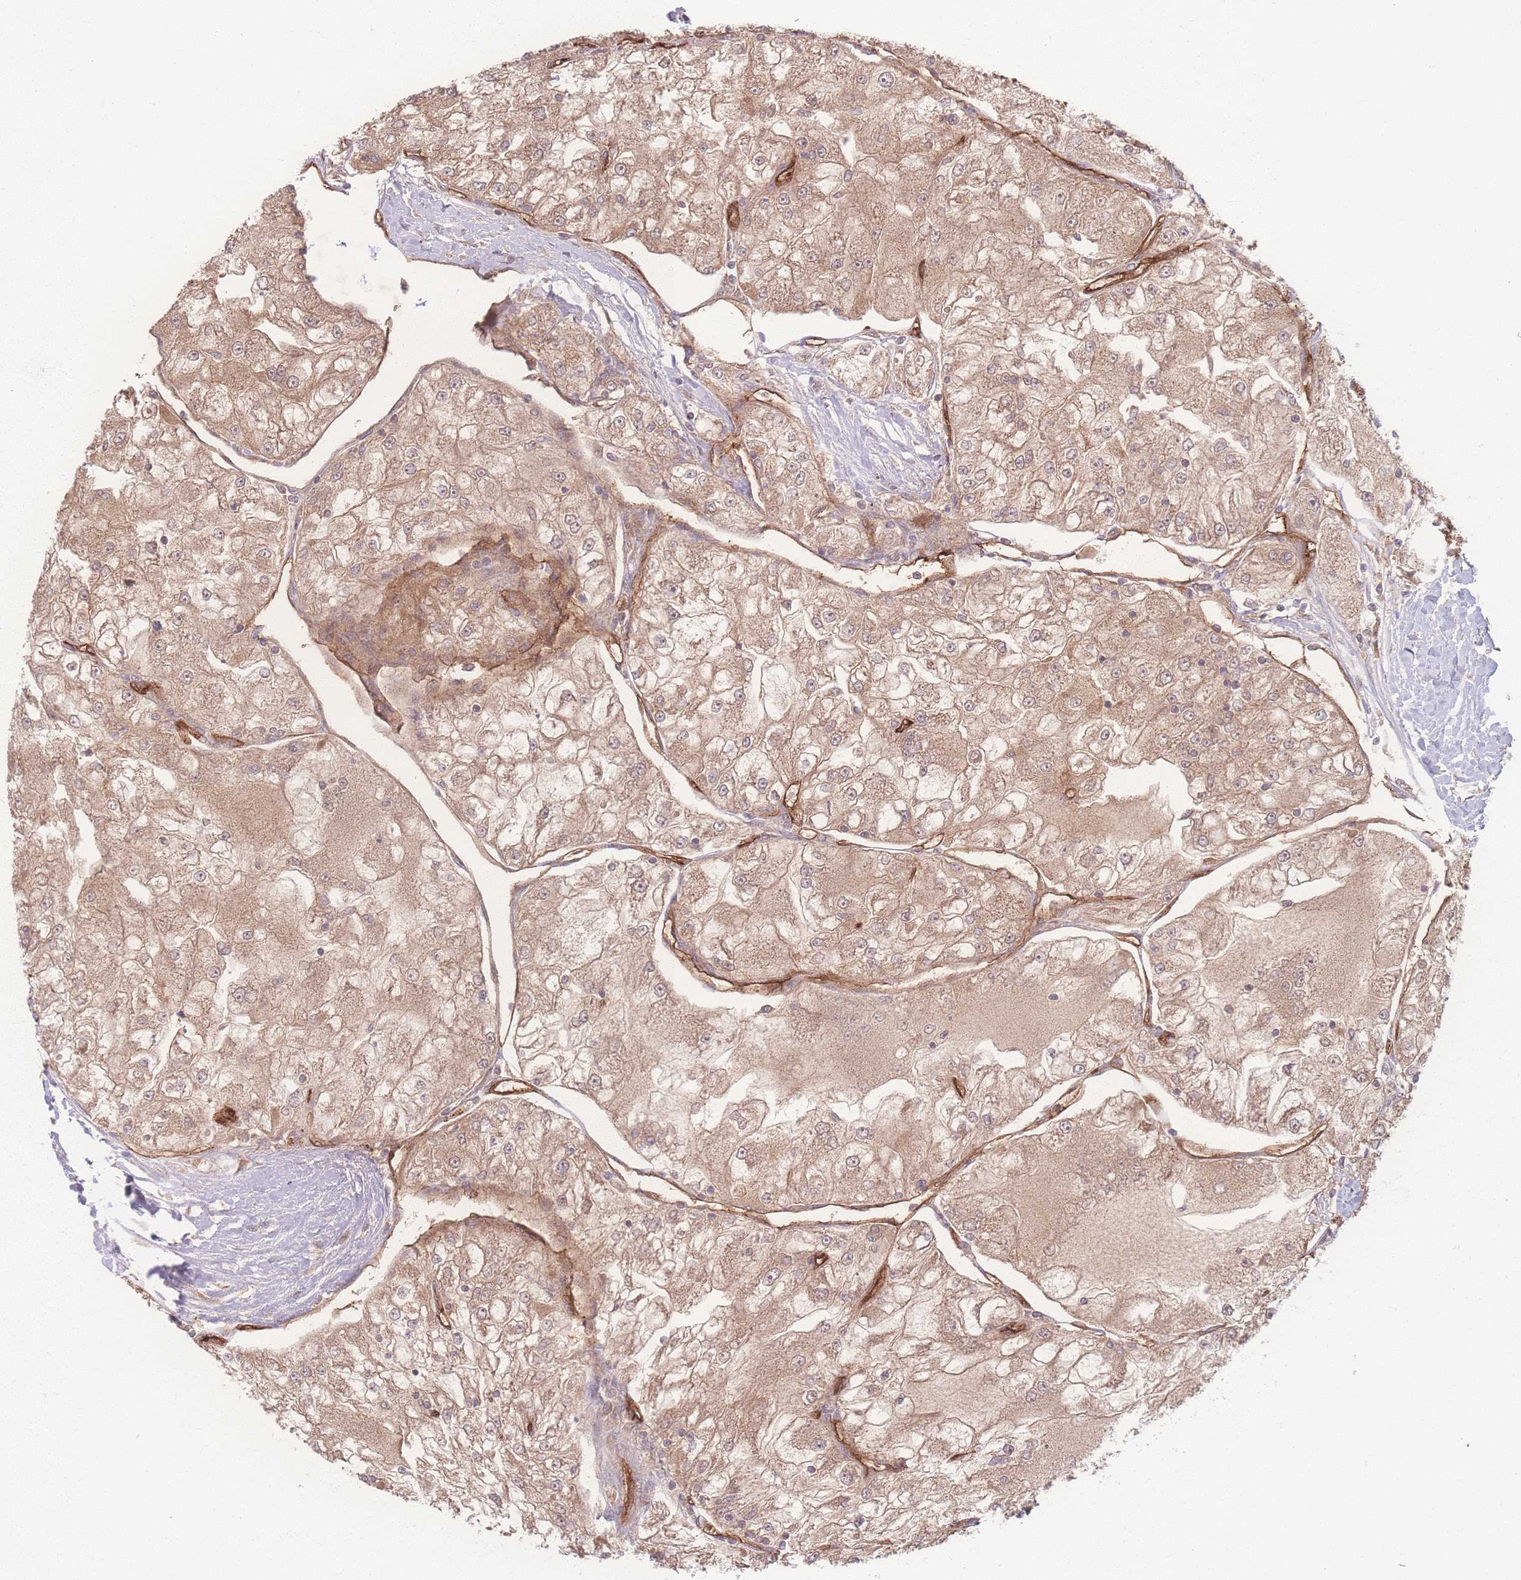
{"staining": {"intensity": "moderate", "quantity": ">75%", "location": "cytoplasmic/membranous"}, "tissue": "renal cancer", "cell_type": "Tumor cells", "image_type": "cancer", "snomed": [{"axis": "morphology", "description": "Adenocarcinoma, NOS"}, {"axis": "topography", "description": "Kidney"}], "caption": "This micrograph displays renal adenocarcinoma stained with immunohistochemistry (IHC) to label a protein in brown. The cytoplasmic/membranous of tumor cells show moderate positivity for the protein. Nuclei are counter-stained blue.", "gene": "INSR", "patient": {"sex": "female", "age": 72}}